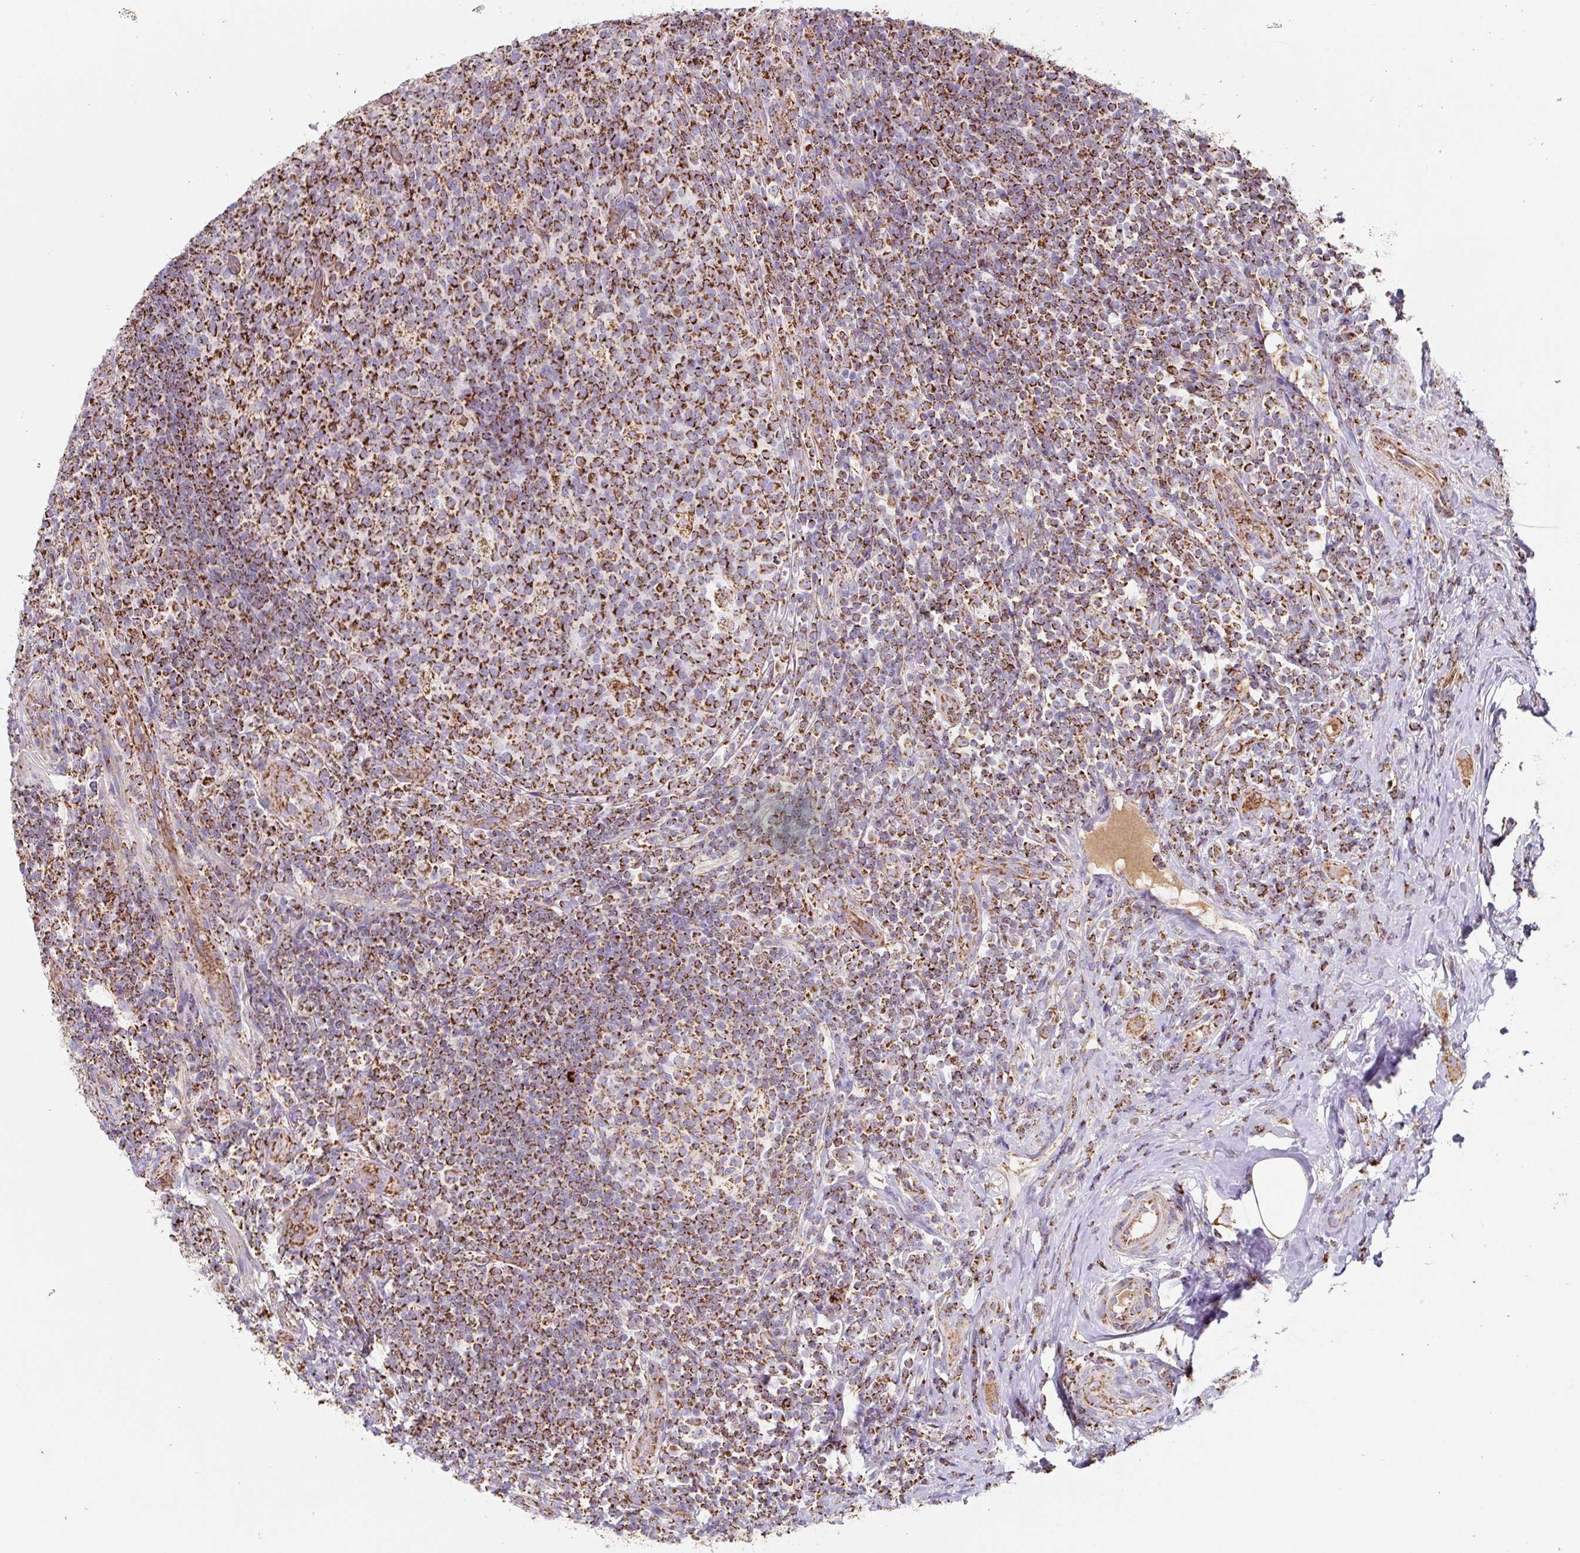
{"staining": {"intensity": "strong", "quantity": ">75%", "location": "cytoplasmic/membranous"}, "tissue": "appendix", "cell_type": "Glandular cells", "image_type": "normal", "snomed": [{"axis": "morphology", "description": "Normal tissue, NOS"}, {"axis": "topography", "description": "Appendix"}], "caption": "Appendix stained with a brown dye reveals strong cytoplasmic/membranous positive staining in about >75% of glandular cells.", "gene": "MT", "patient": {"sex": "female", "age": 43}}